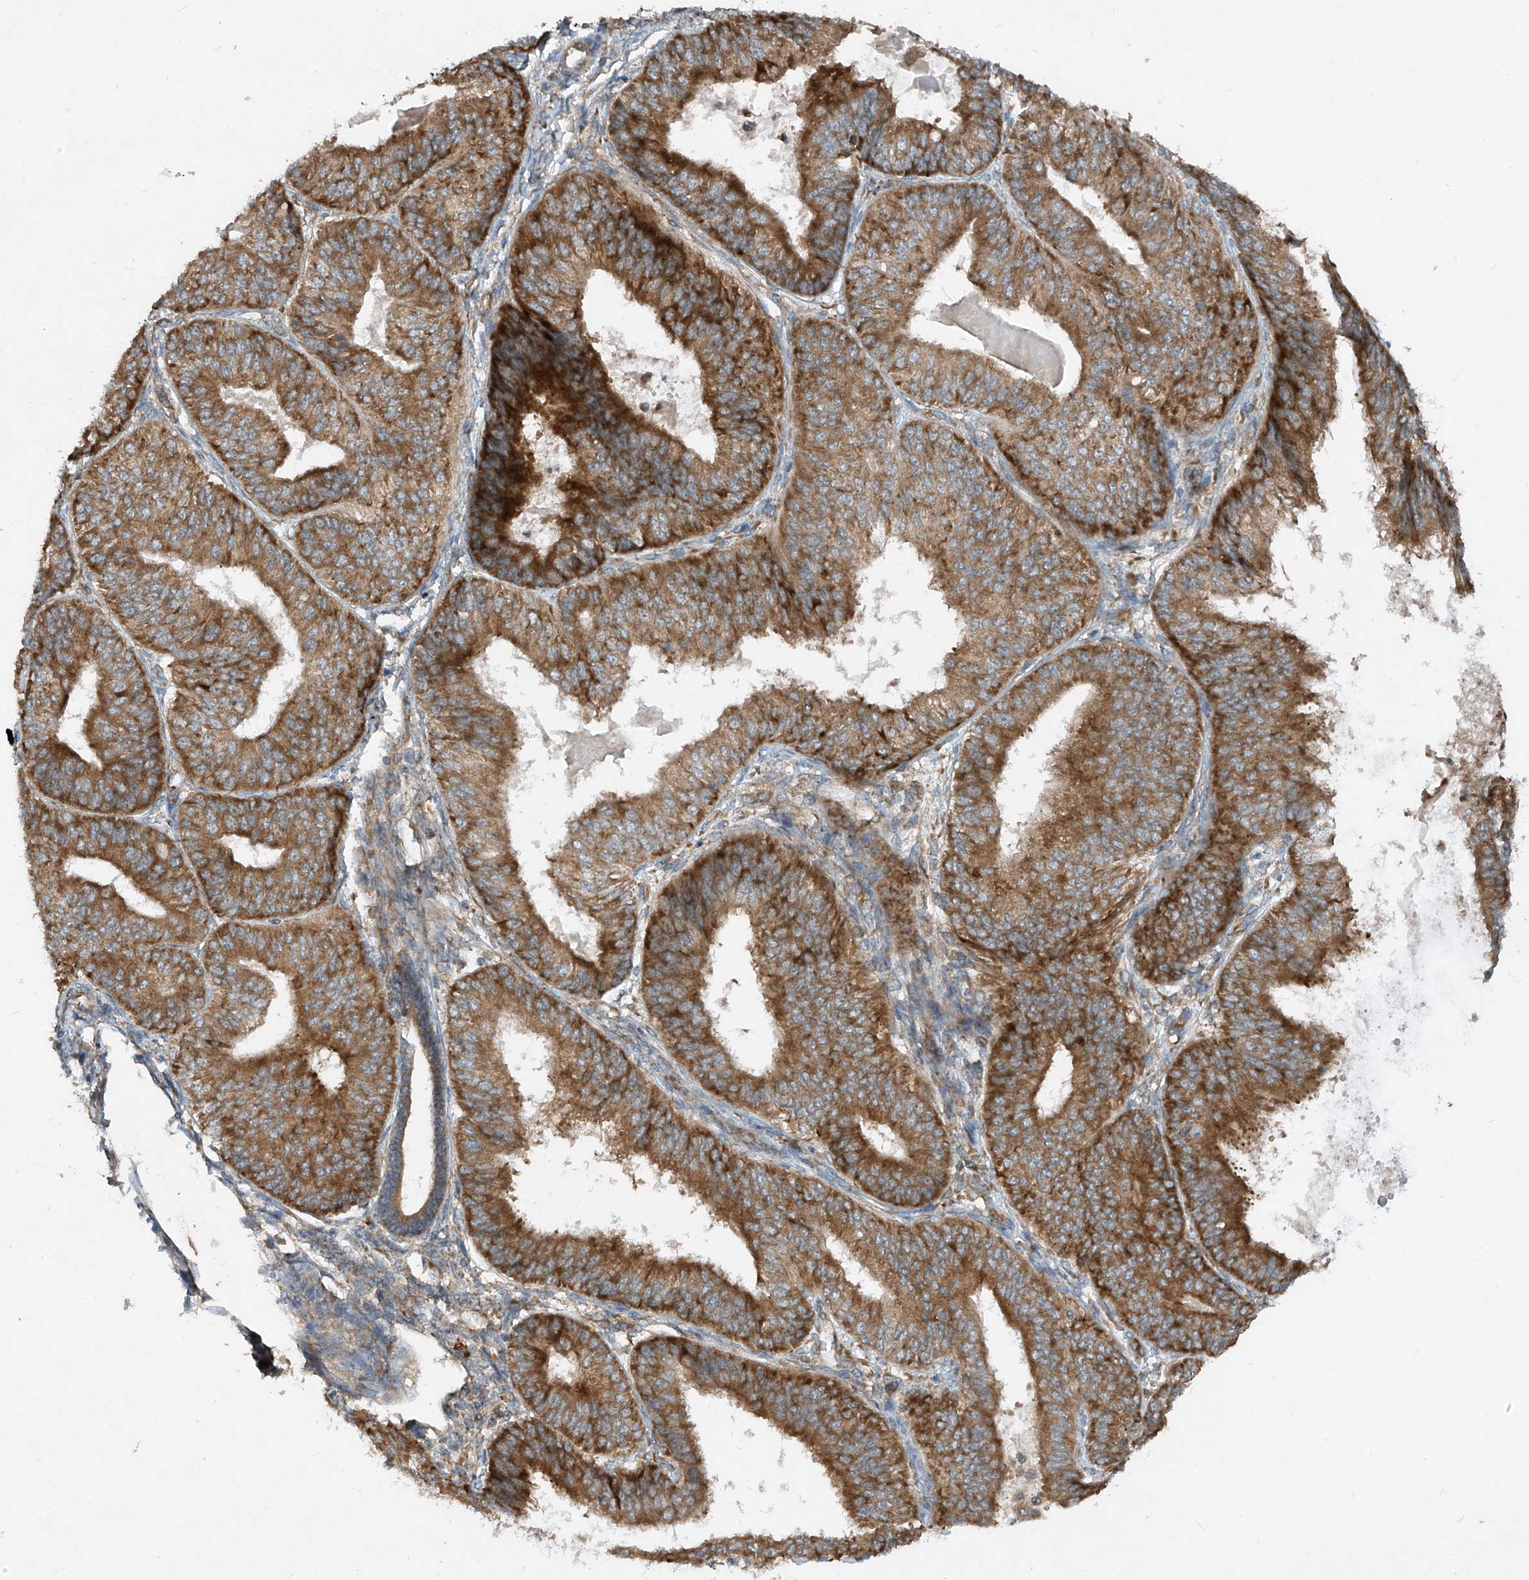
{"staining": {"intensity": "moderate", "quantity": ">75%", "location": "cytoplasmic/membranous"}, "tissue": "endometrial cancer", "cell_type": "Tumor cells", "image_type": "cancer", "snomed": [{"axis": "morphology", "description": "Adenocarcinoma, NOS"}, {"axis": "topography", "description": "Endometrium"}], "caption": "The immunohistochemical stain highlights moderate cytoplasmic/membranous positivity in tumor cells of adenocarcinoma (endometrial) tissue. The protein is shown in brown color, while the nuclei are stained blue.", "gene": "RPL34", "patient": {"sex": "female", "age": 58}}